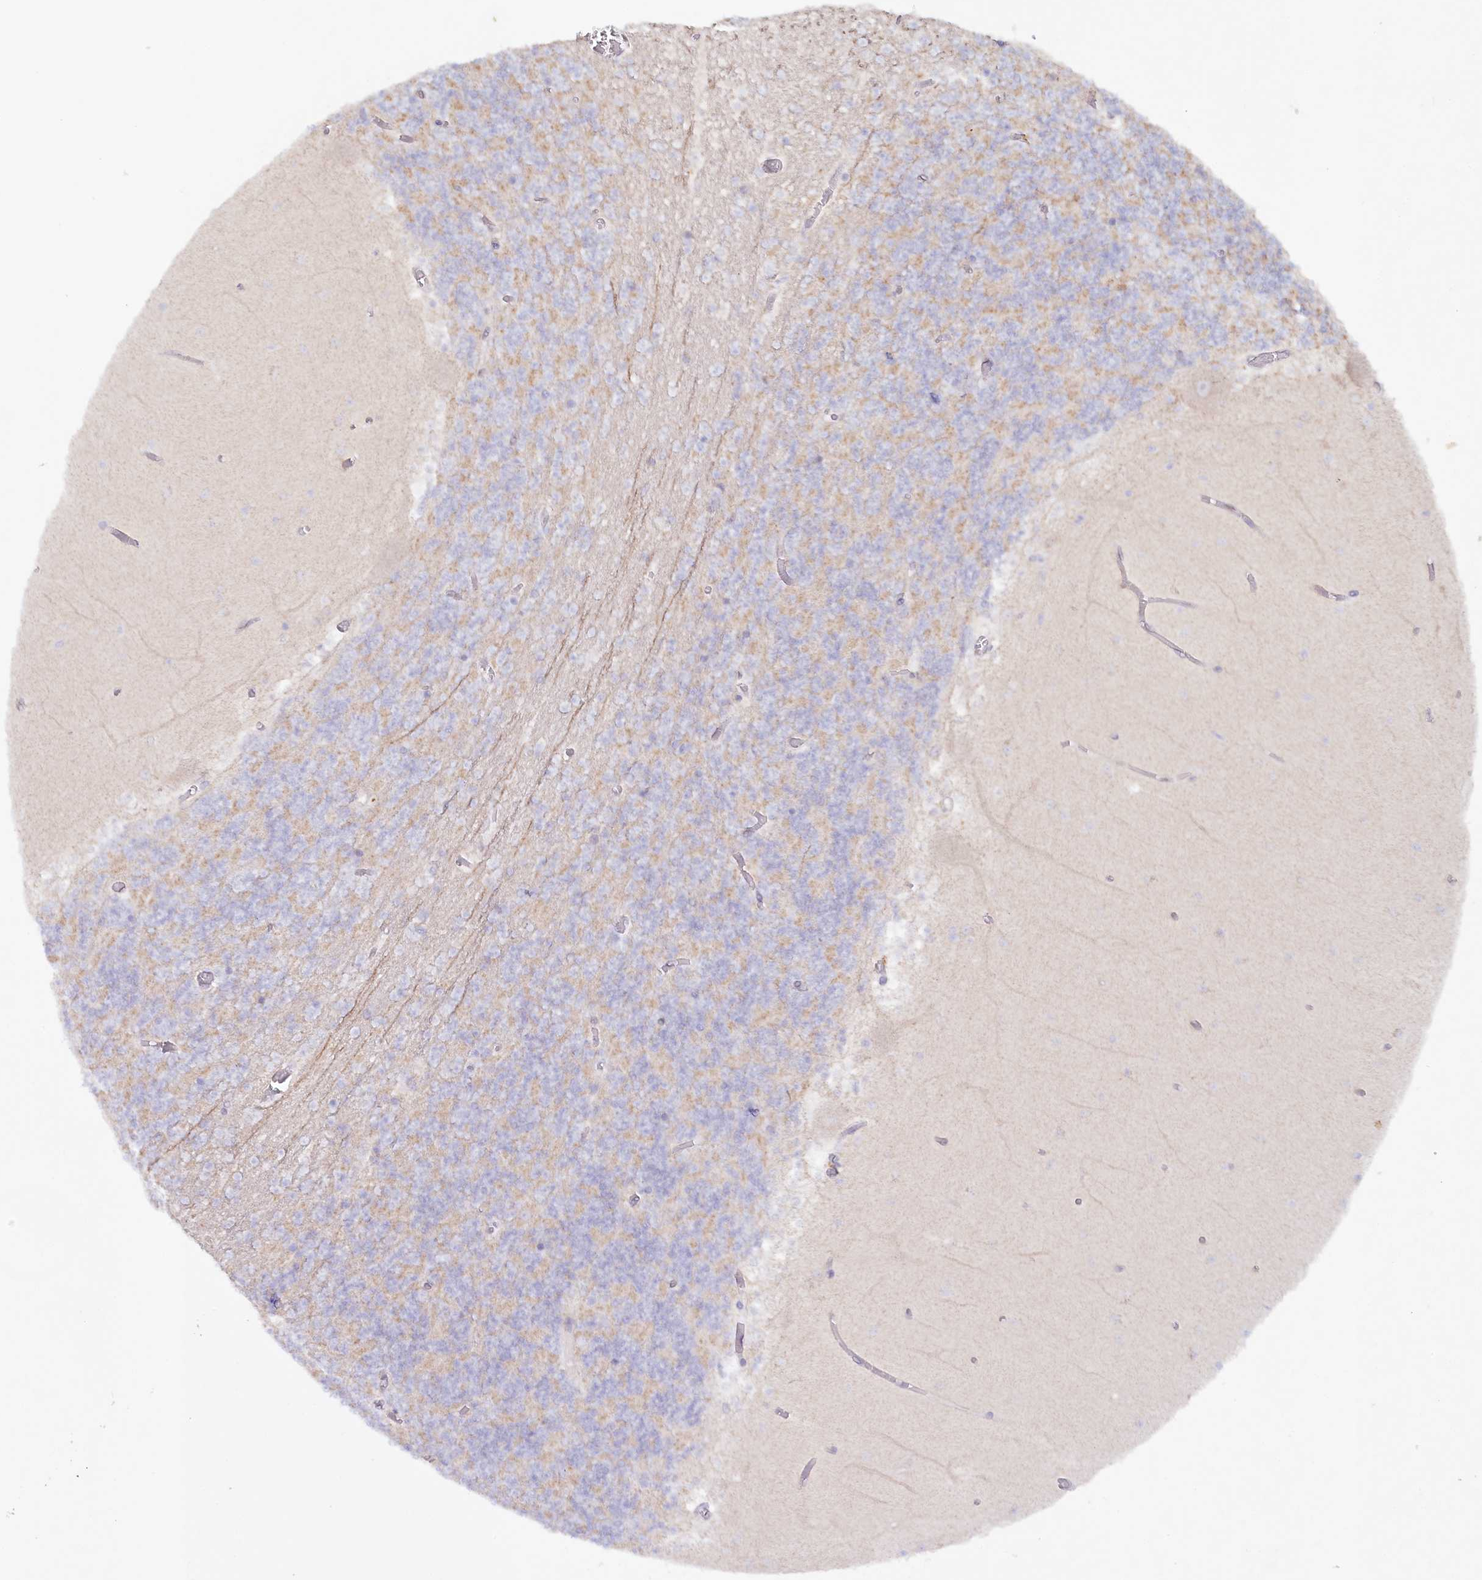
{"staining": {"intensity": "weak", "quantity": "25%-75%", "location": "cytoplasmic/membranous"}, "tissue": "cerebellum", "cell_type": "Cells in granular layer", "image_type": "normal", "snomed": [{"axis": "morphology", "description": "Normal tissue, NOS"}, {"axis": "topography", "description": "Cerebellum"}], "caption": "Immunohistochemical staining of benign human cerebellum shows weak cytoplasmic/membranous protein positivity in approximately 25%-75% of cells in granular layer. (DAB (3,3'-diaminobenzidine) = brown stain, brightfield microscopy at high magnification).", "gene": "PSAPL1", "patient": {"sex": "female", "age": 28}}